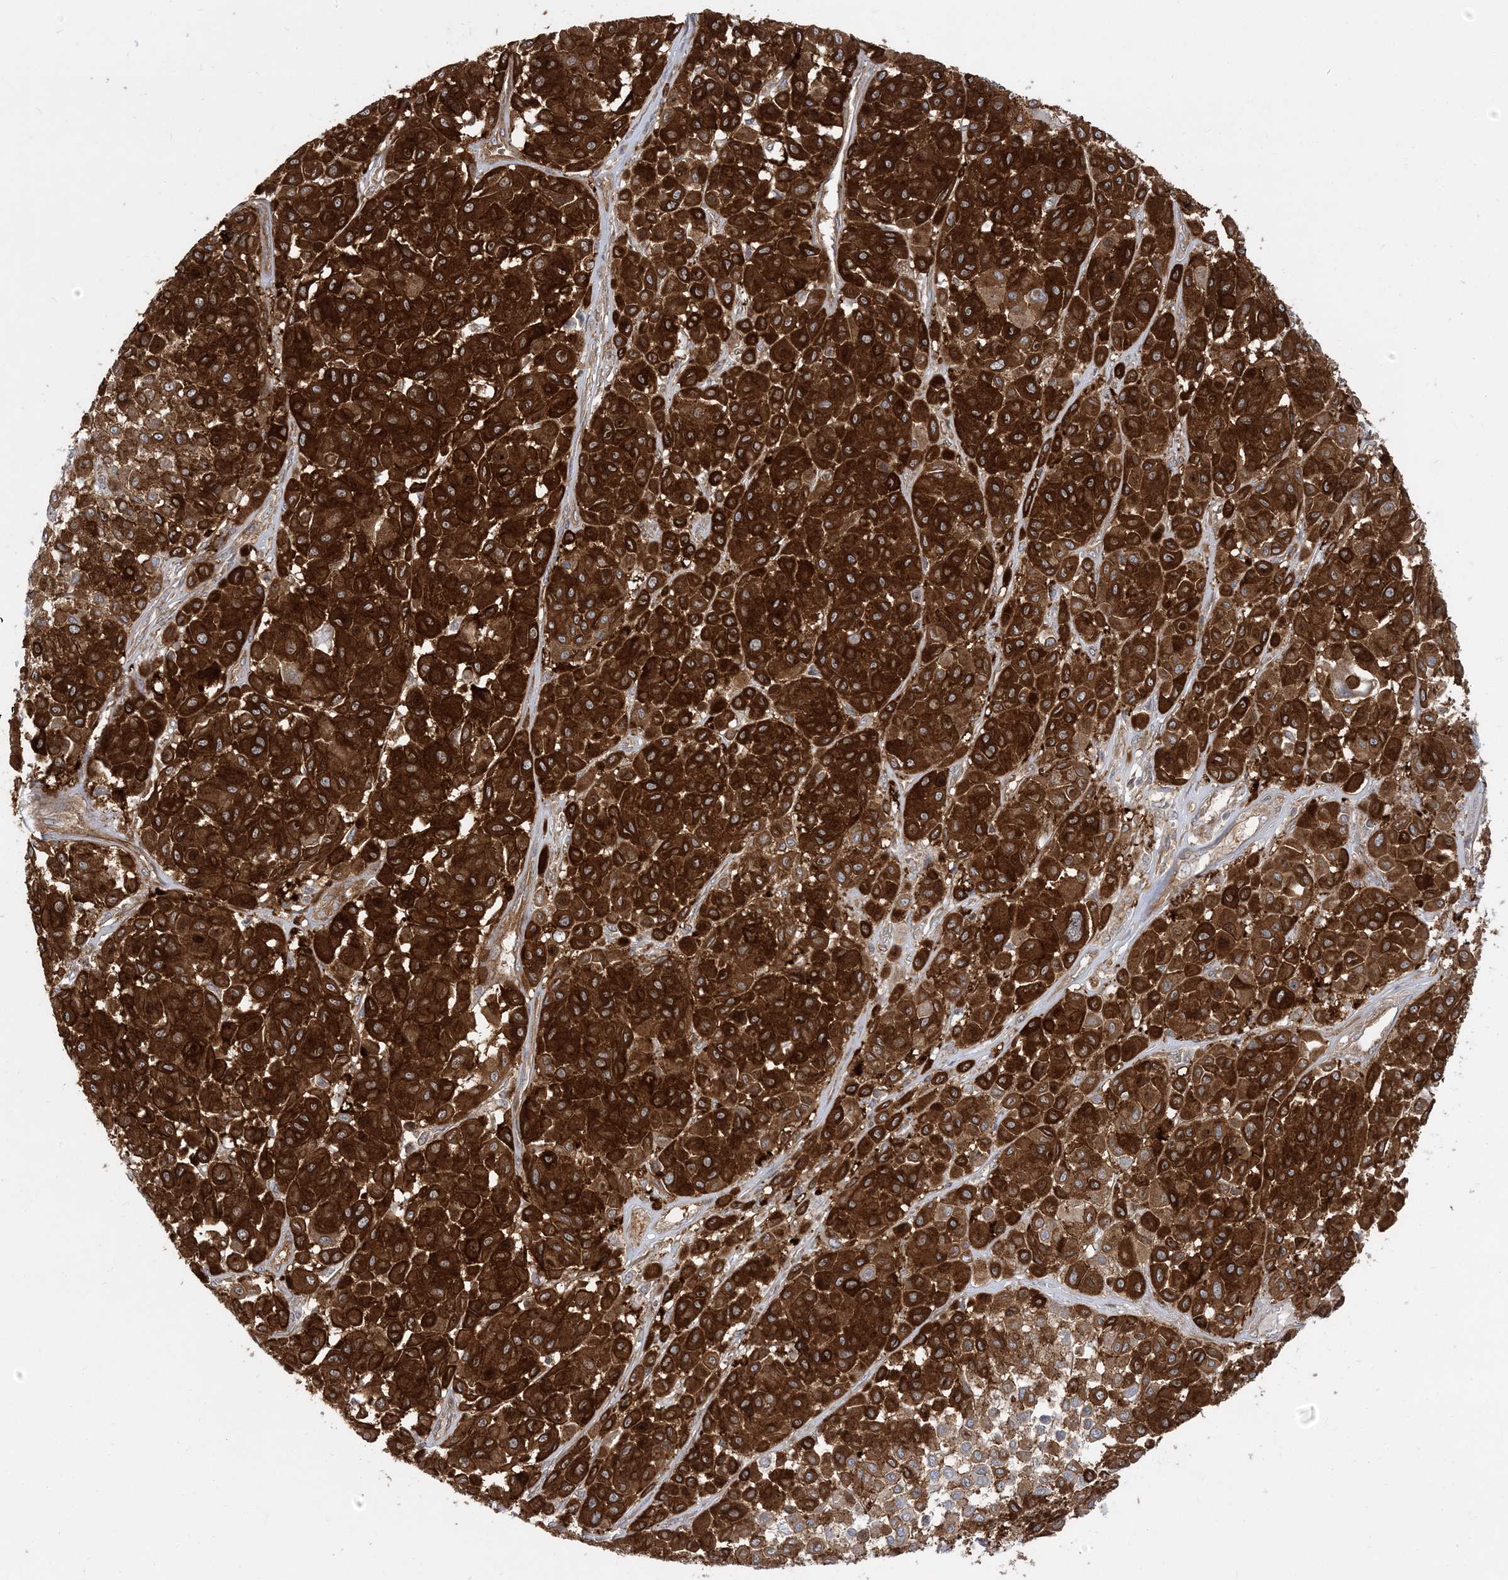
{"staining": {"intensity": "strong", "quantity": ">75%", "location": "cytoplasmic/membranous"}, "tissue": "melanoma", "cell_type": "Tumor cells", "image_type": "cancer", "snomed": [{"axis": "morphology", "description": "Malignant melanoma, Metastatic site"}, {"axis": "topography", "description": "Soft tissue"}], "caption": "Human melanoma stained with a protein marker demonstrates strong staining in tumor cells.", "gene": "STAM", "patient": {"sex": "male", "age": 41}}